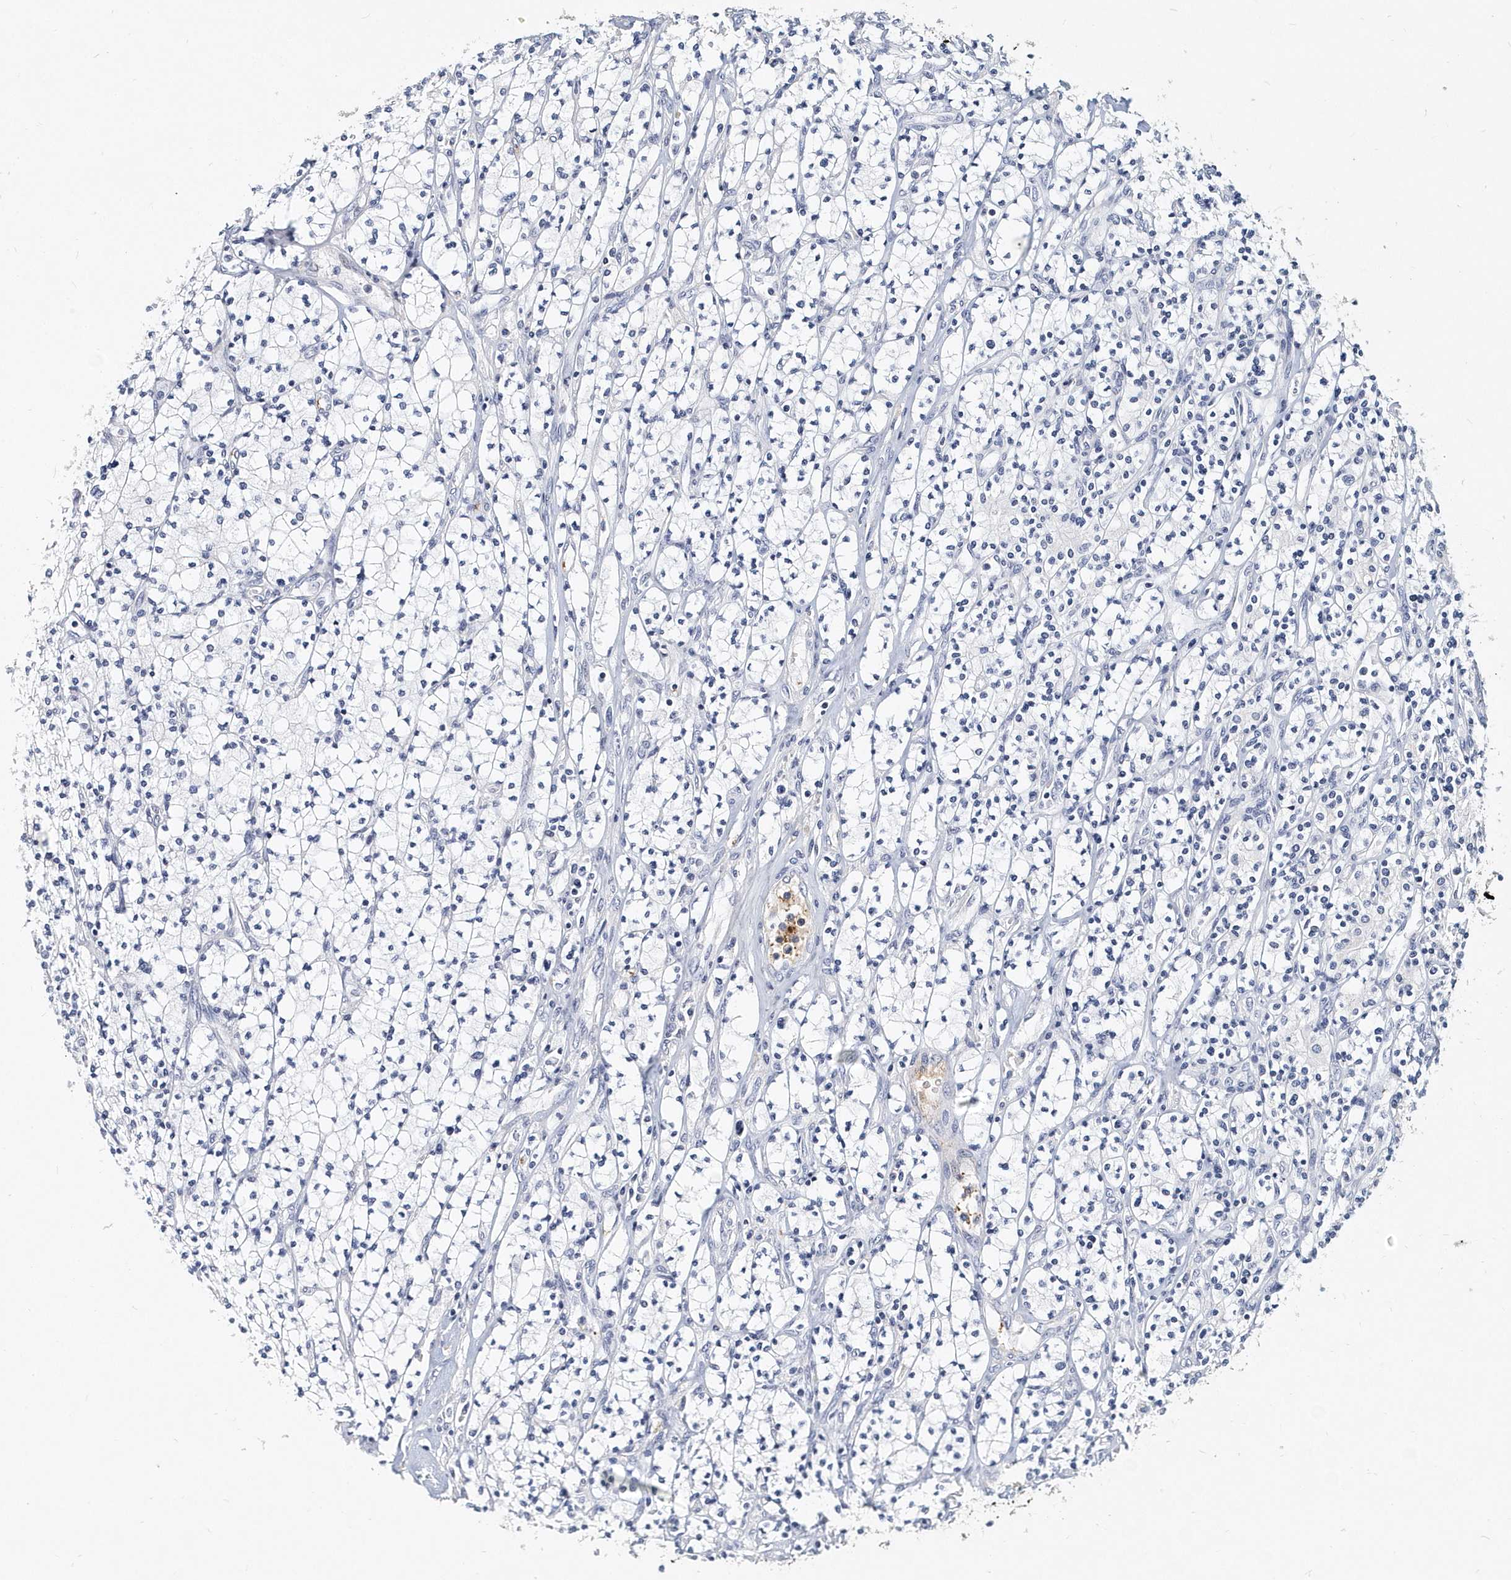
{"staining": {"intensity": "negative", "quantity": "none", "location": "none"}, "tissue": "renal cancer", "cell_type": "Tumor cells", "image_type": "cancer", "snomed": [{"axis": "morphology", "description": "Adenocarcinoma, NOS"}, {"axis": "topography", "description": "Kidney"}], "caption": "Immunohistochemistry micrograph of neoplastic tissue: renal adenocarcinoma stained with DAB (3,3'-diaminobenzidine) exhibits no significant protein expression in tumor cells.", "gene": "ITGA2B", "patient": {"sex": "male", "age": 77}}